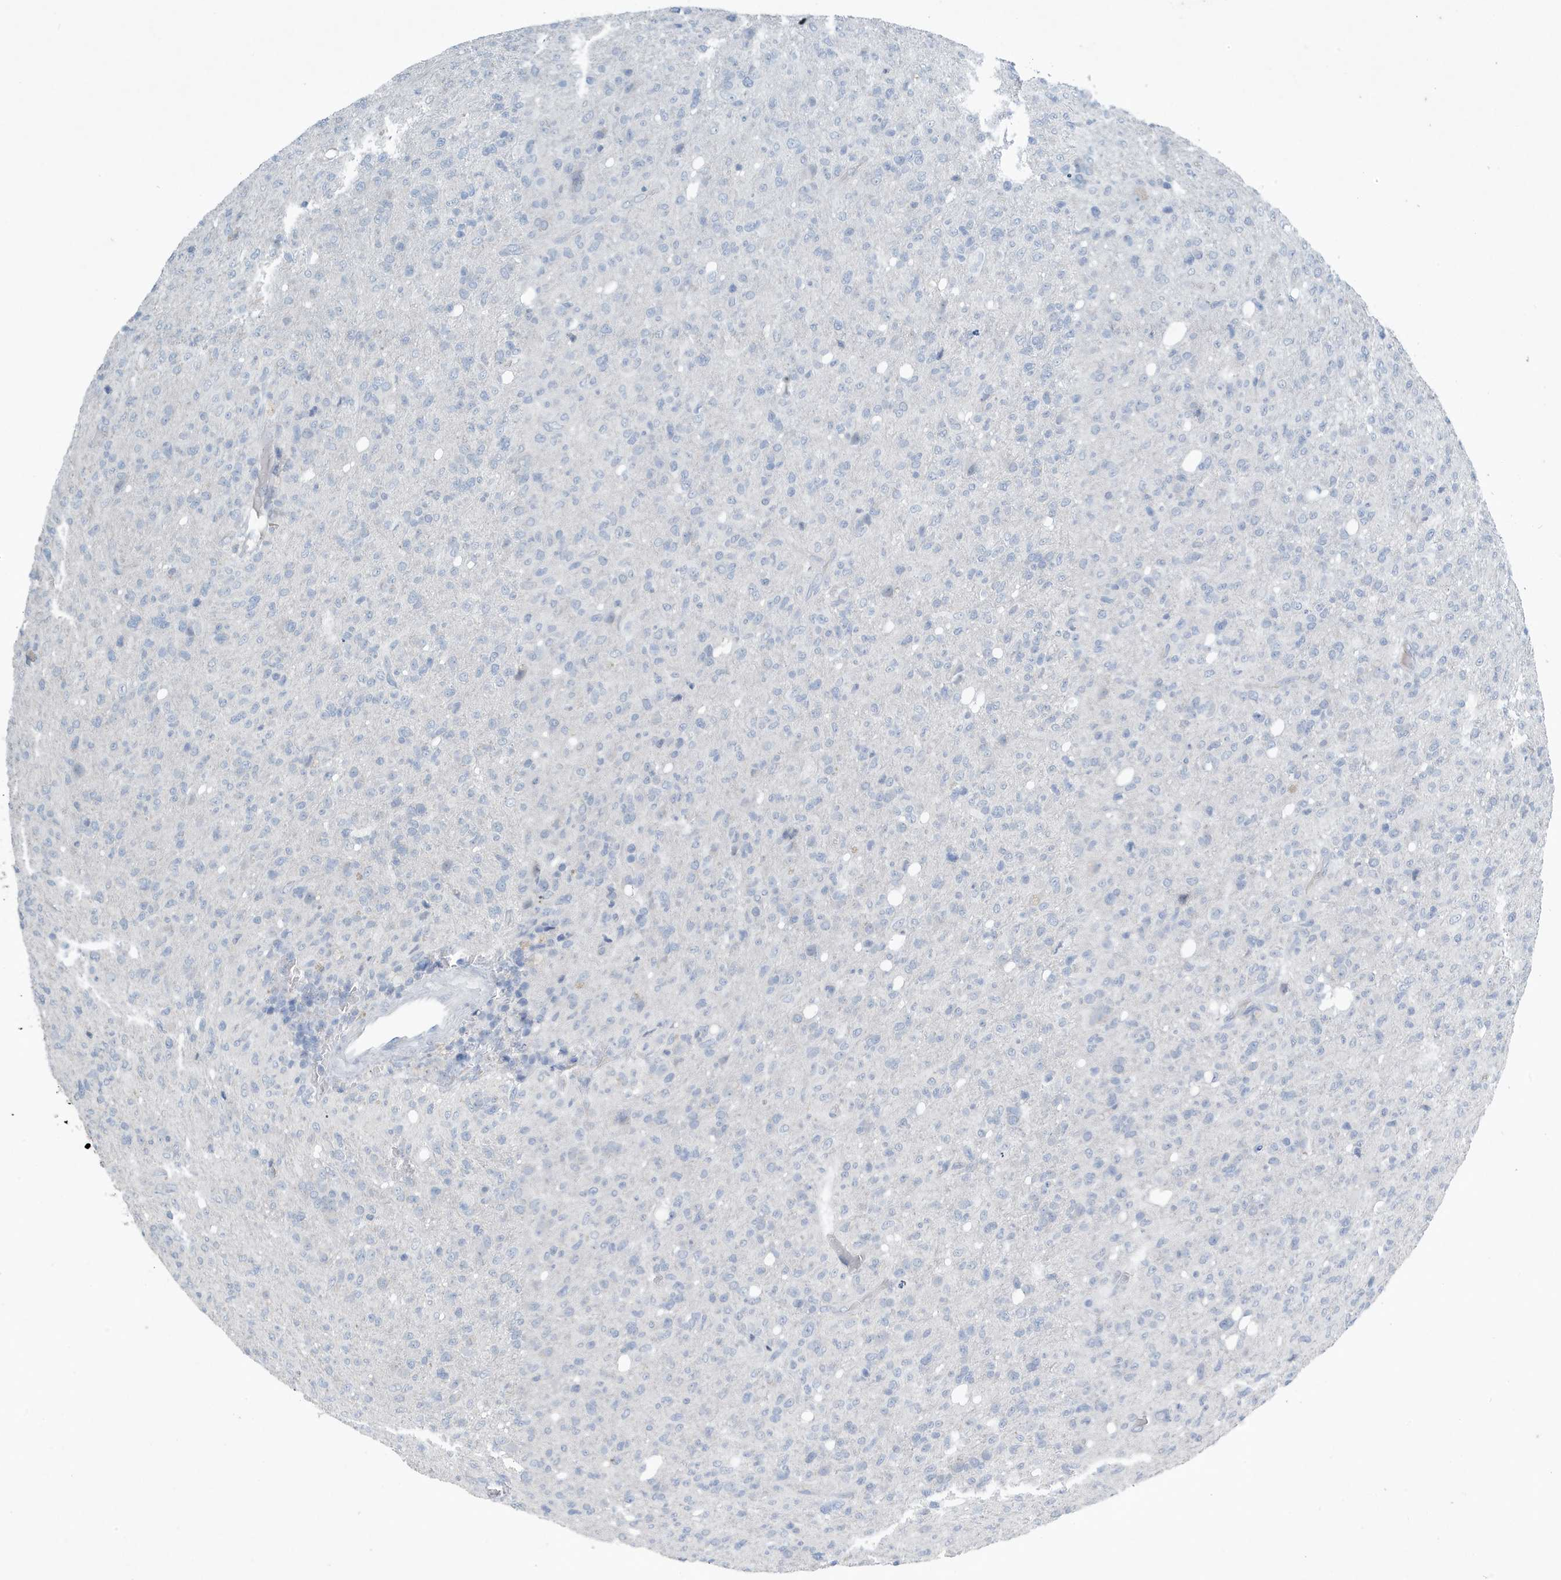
{"staining": {"intensity": "negative", "quantity": "none", "location": "none"}, "tissue": "glioma", "cell_type": "Tumor cells", "image_type": "cancer", "snomed": [{"axis": "morphology", "description": "Glioma, malignant, High grade"}, {"axis": "topography", "description": "Brain"}], "caption": "Immunohistochemistry (IHC) of glioma displays no positivity in tumor cells.", "gene": "UGT2B4", "patient": {"sex": "female", "age": 57}}